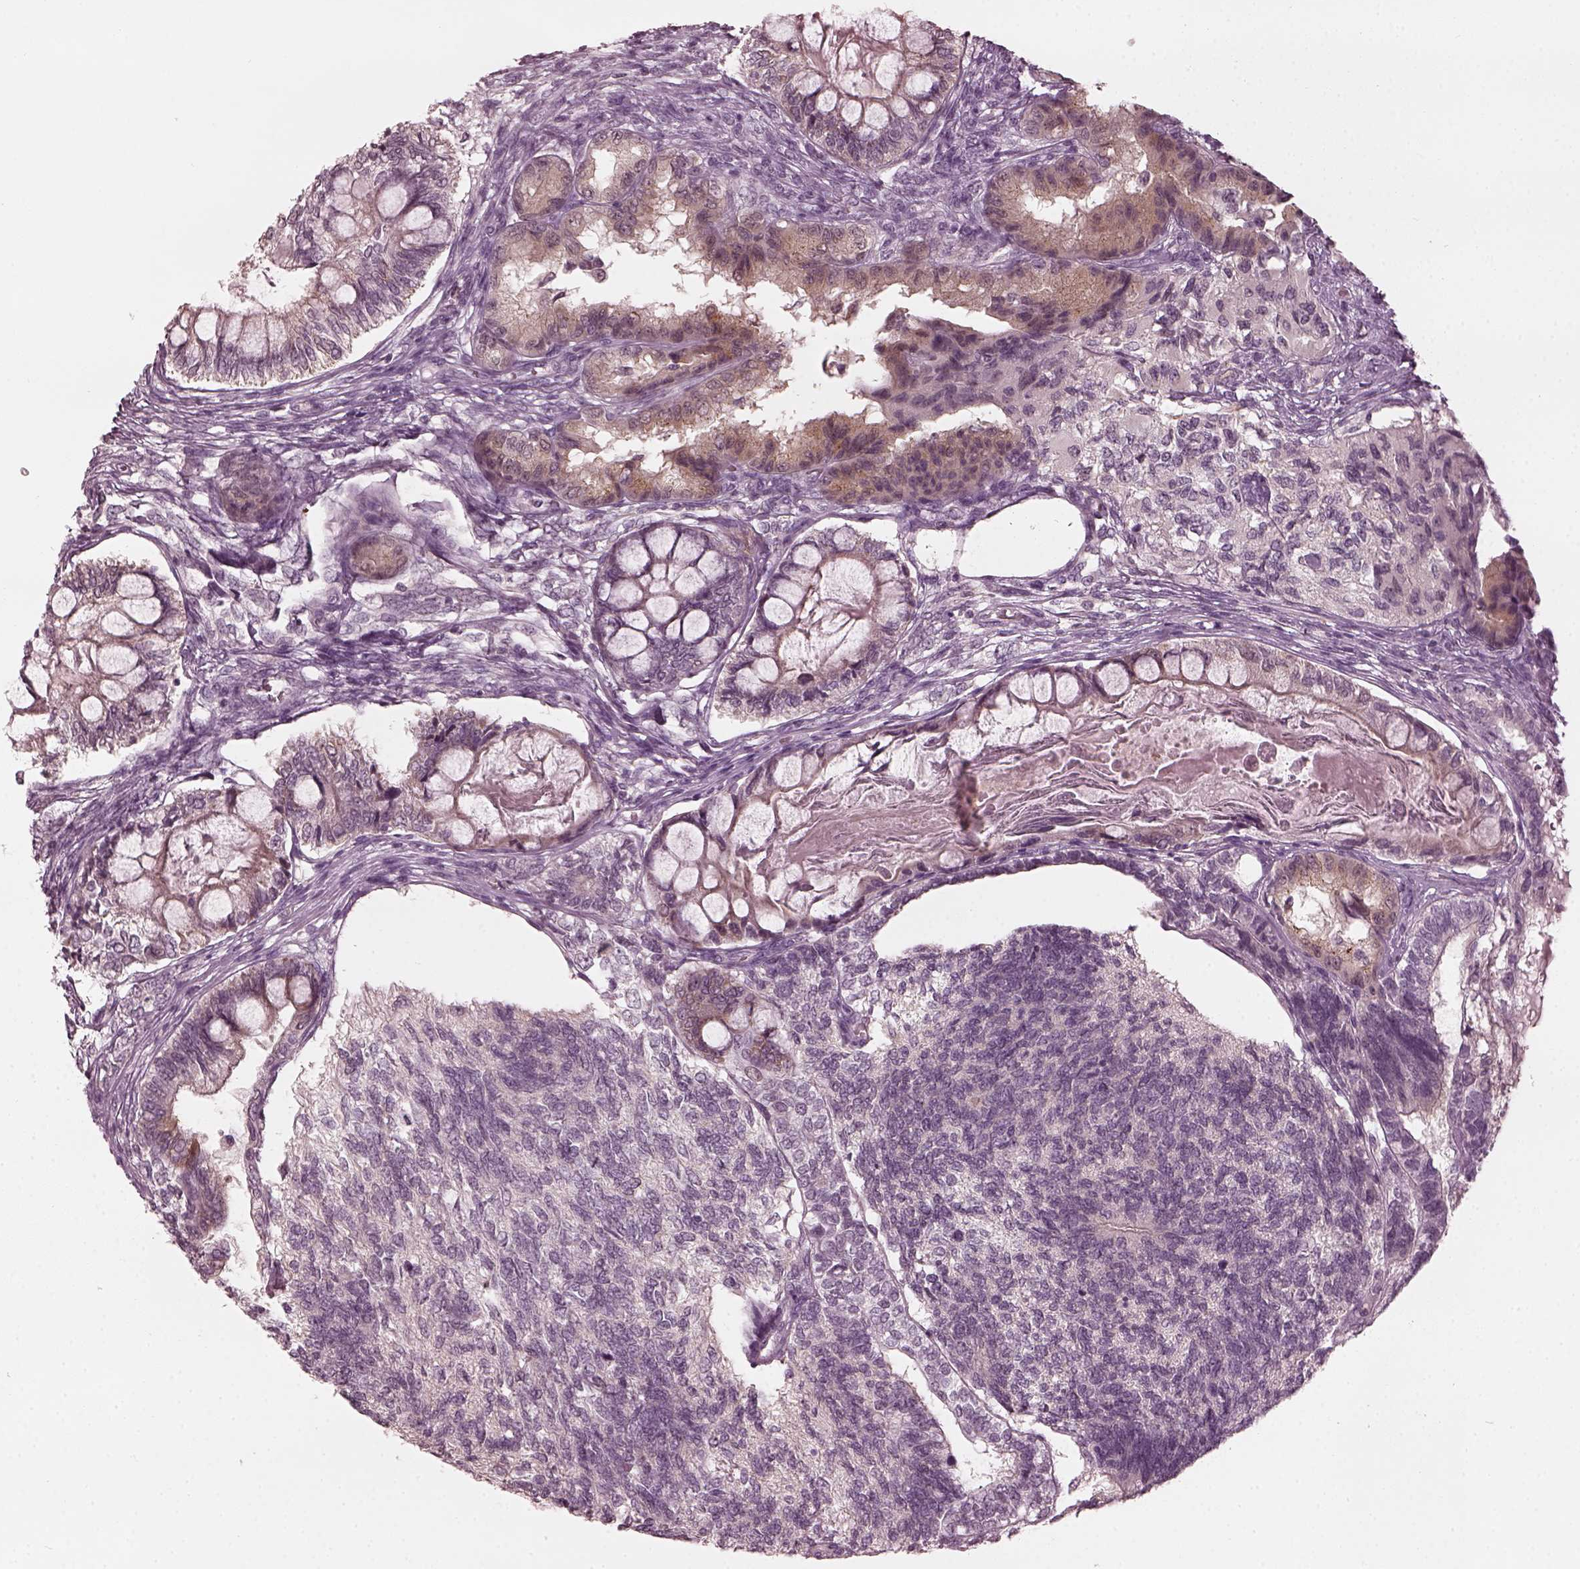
{"staining": {"intensity": "negative", "quantity": "none", "location": "none"}, "tissue": "testis cancer", "cell_type": "Tumor cells", "image_type": "cancer", "snomed": [{"axis": "morphology", "description": "Seminoma, NOS"}, {"axis": "morphology", "description": "Carcinoma, Embryonal, NOS"}, {"axis": "topography", "description": "Testis"}], "caption": "Tumor cells show no significant protein staining in seminoma (testis).", "gene": "CCDC170", "patient": {"sex": "male", "age": 41}}